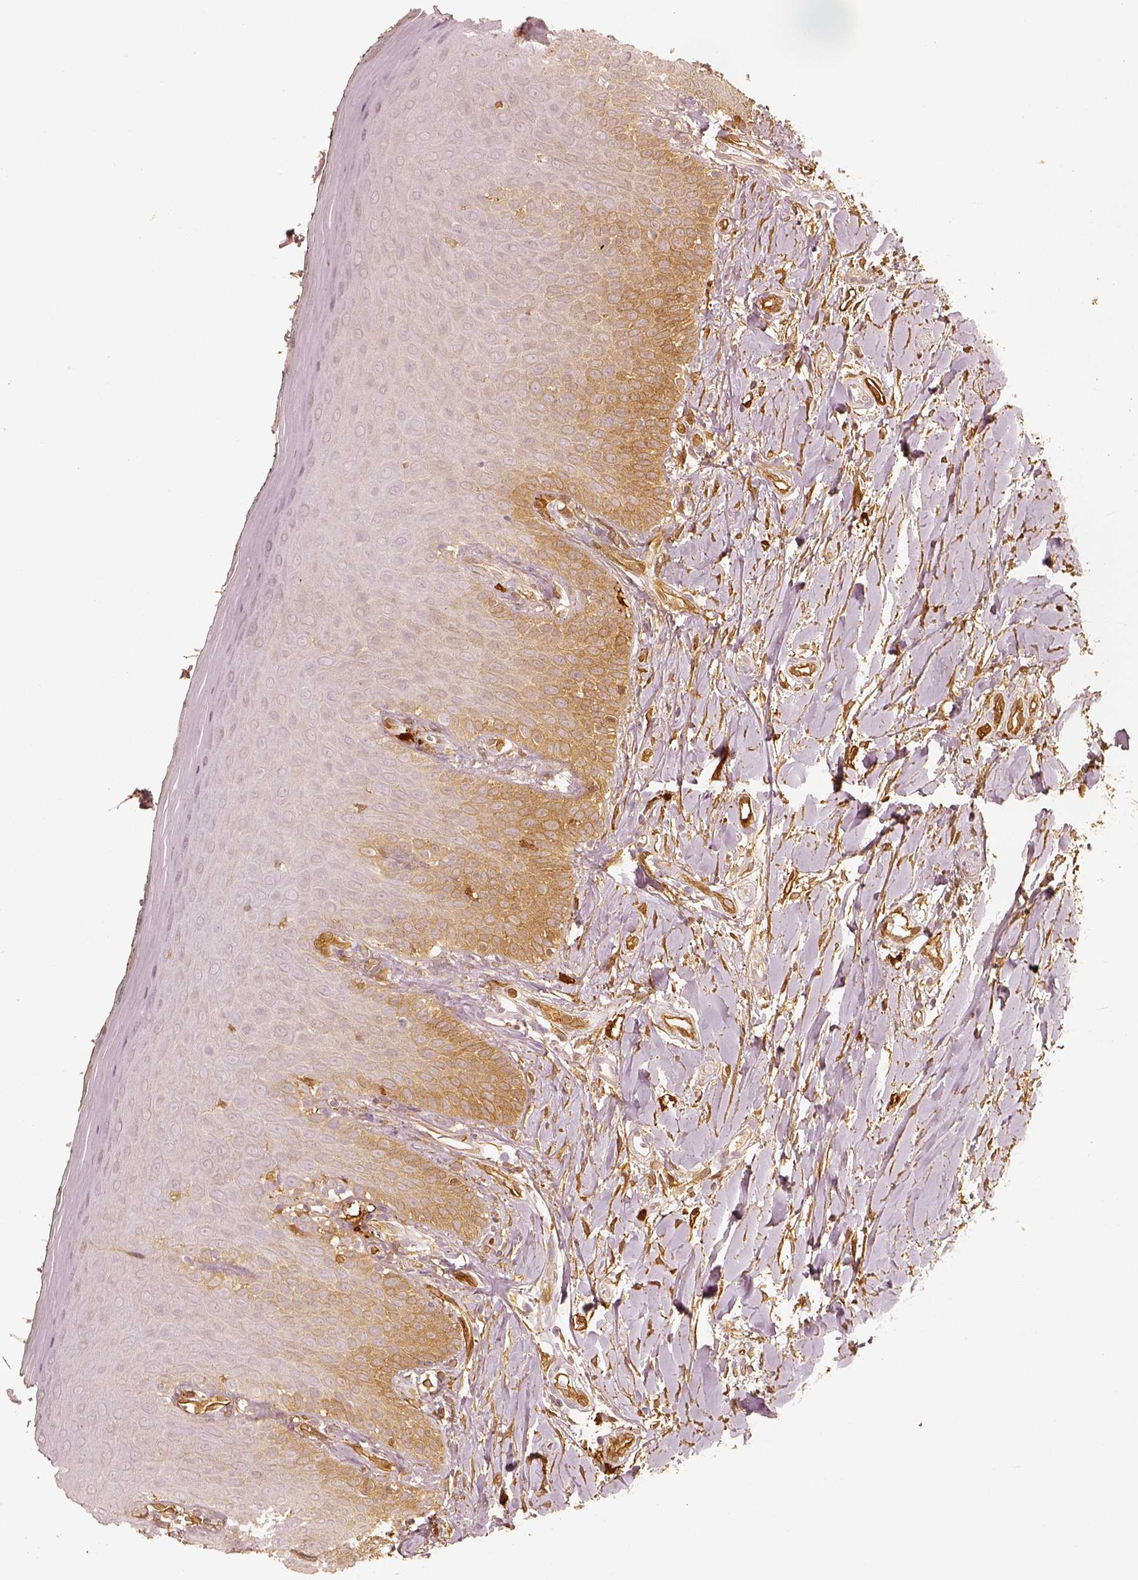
{"staining": {"intensity": "moderate", "quantity": "25%-75%", "location": "cytoplasmic/membranous"}, "tissue": "oral mucosa", "cell_type": "Squamous epithelial cells", "image_type": "normal", "snomed": [{"axis": "morphology", "description": "Normal tissue, NOS"}, {"axis": "topography", "description": "Oral tissue"}], "caption": "Squamous epithelial cells display moderate cytoplasmic/membranous expression in approximately 25%-75% of cells in unremarkable oral mucosa. (IHC, brightfield microscopy, high magnification).", "gene": "FSCN1", "patient": {"sex": "female", "age": 43}}